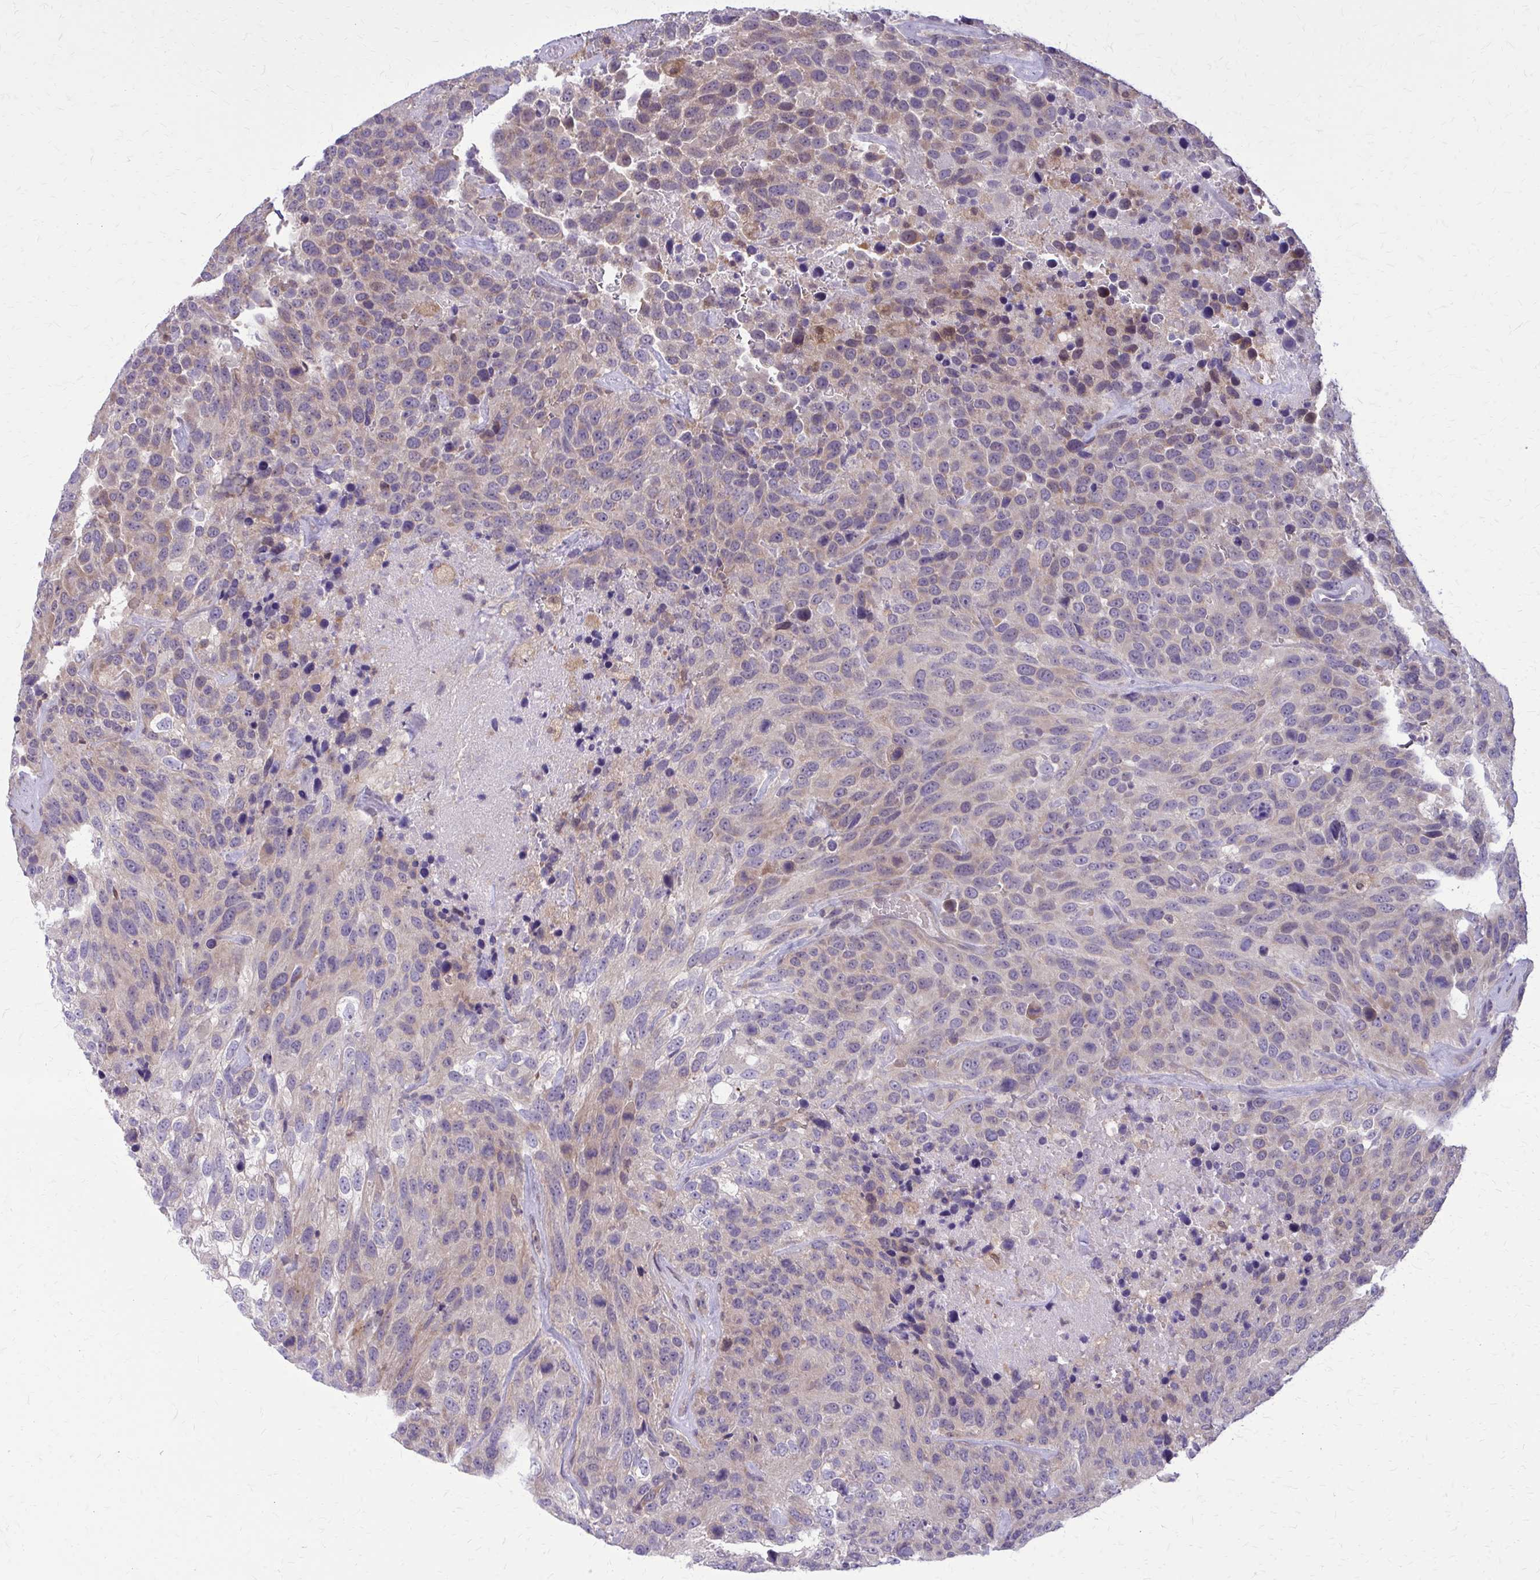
{"staining": {"intensity": "weak", "quantity": "<25%", "location": "cytoplasmic/membranous"}, "tissue": "urothelial cancer", "cell_type": "Tumor cells", "image_type": "cancer", "snomed": [{"axis": "morphology", "description": "Urothelial carcinoma, High grade"}, {"axis": "topography", "description": "Urinary bladder"}], "caption": "The histopathology image exhibits no significant staining in tumor cells of urothelial cancer.", "gene": "DBI", "patient": {"sex": "female", "age": 70}}